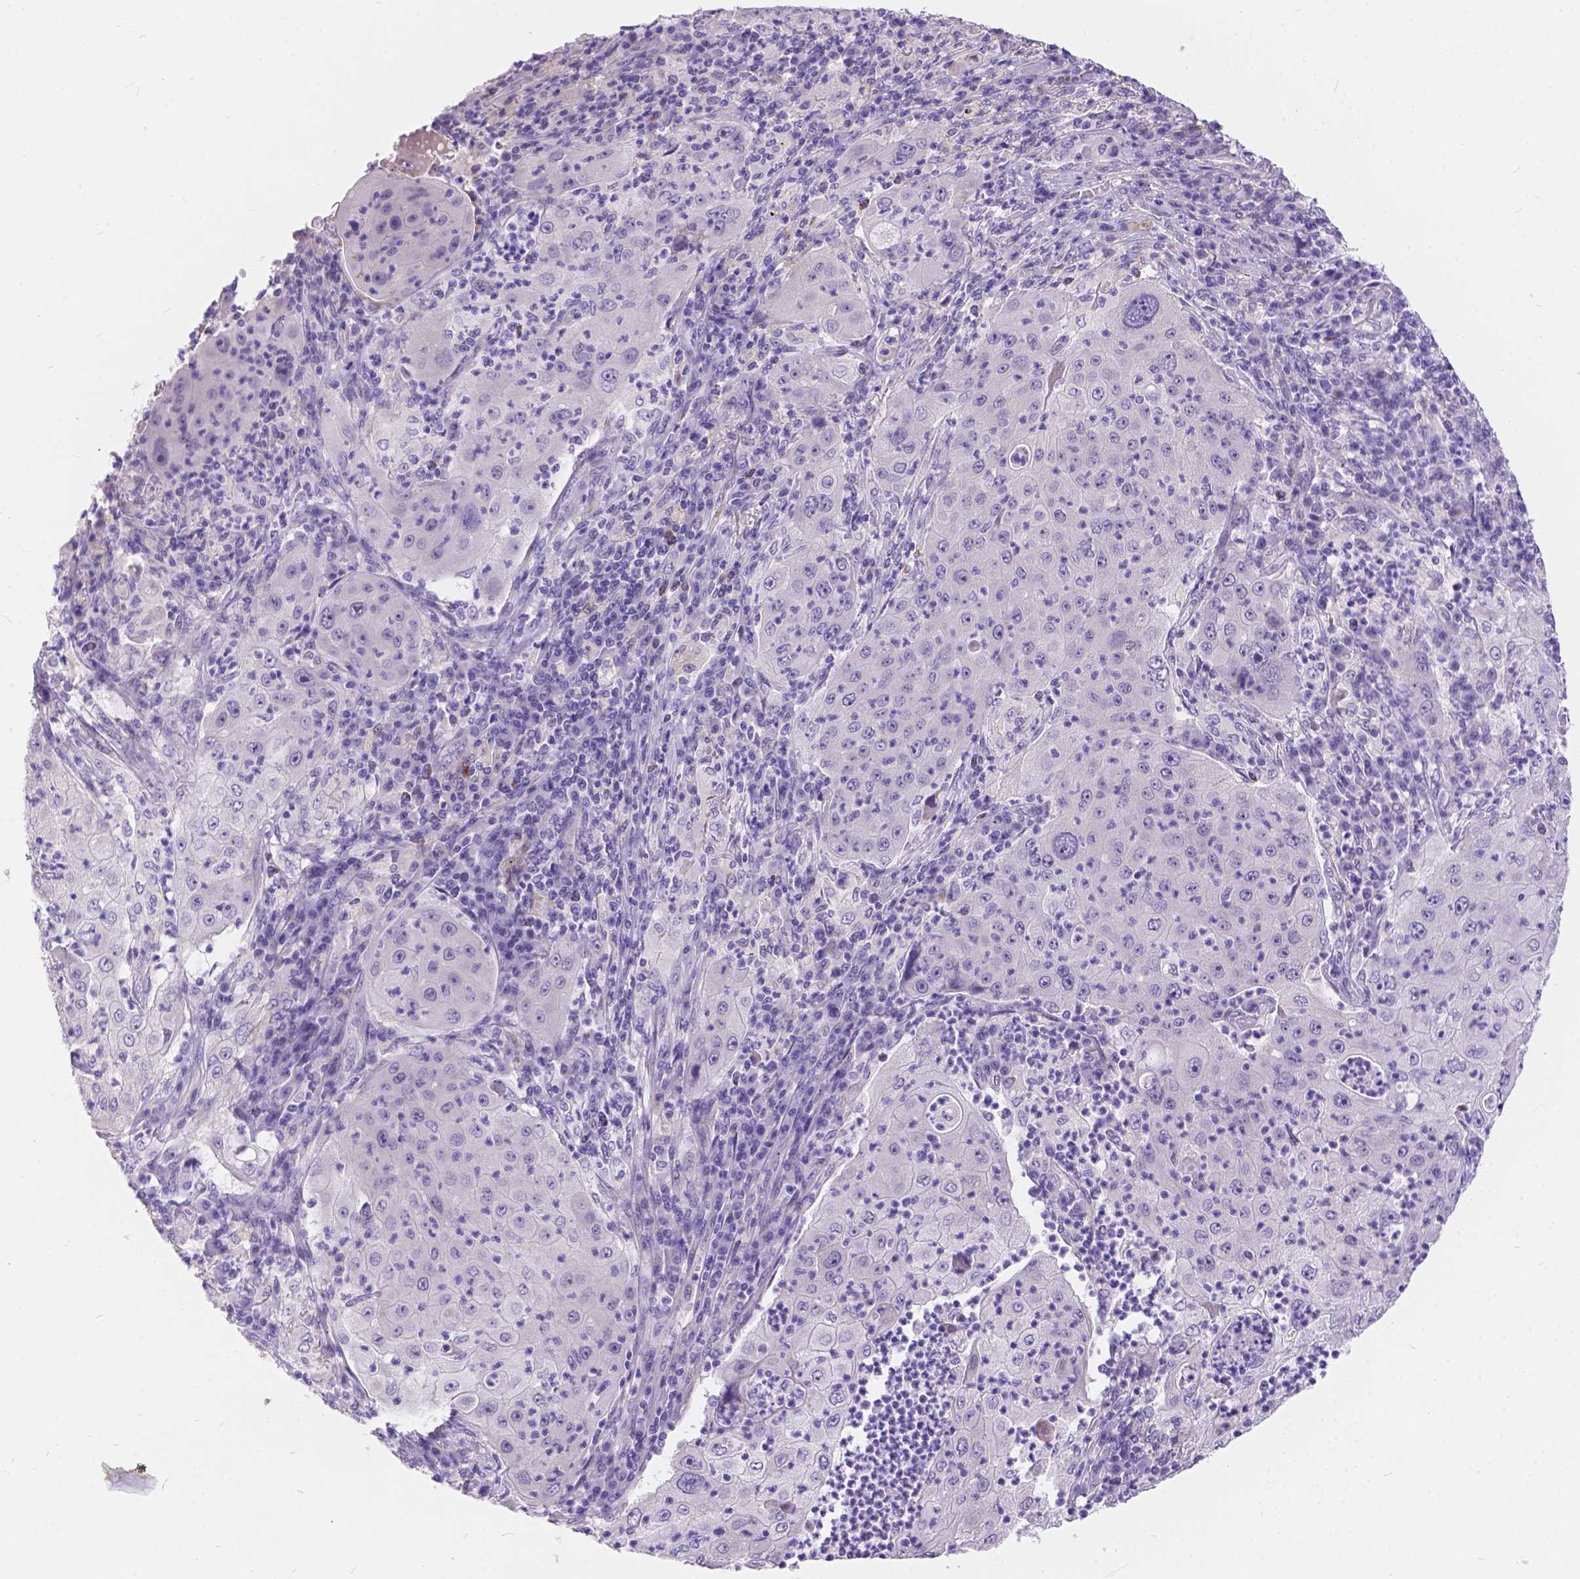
{"staining": {"intensity": "negative", "quantity": "none", "location": "none"}, "tissue": "lung cancer", "cell_type": "Tumor cells", "image_type": "cancer", "snomed": [{"axis": "morphology", "description": "Squamous cell carcinoma, NOS"}, {"axis": "topography", "description": "Lung"}], "caption": "Protein analysis of lung cancer (squamous cell carcinoma) reveals no significant staining in tumor cells.", "gene": "DLEC1", "patient": {"sex": "female", "age": 59}}